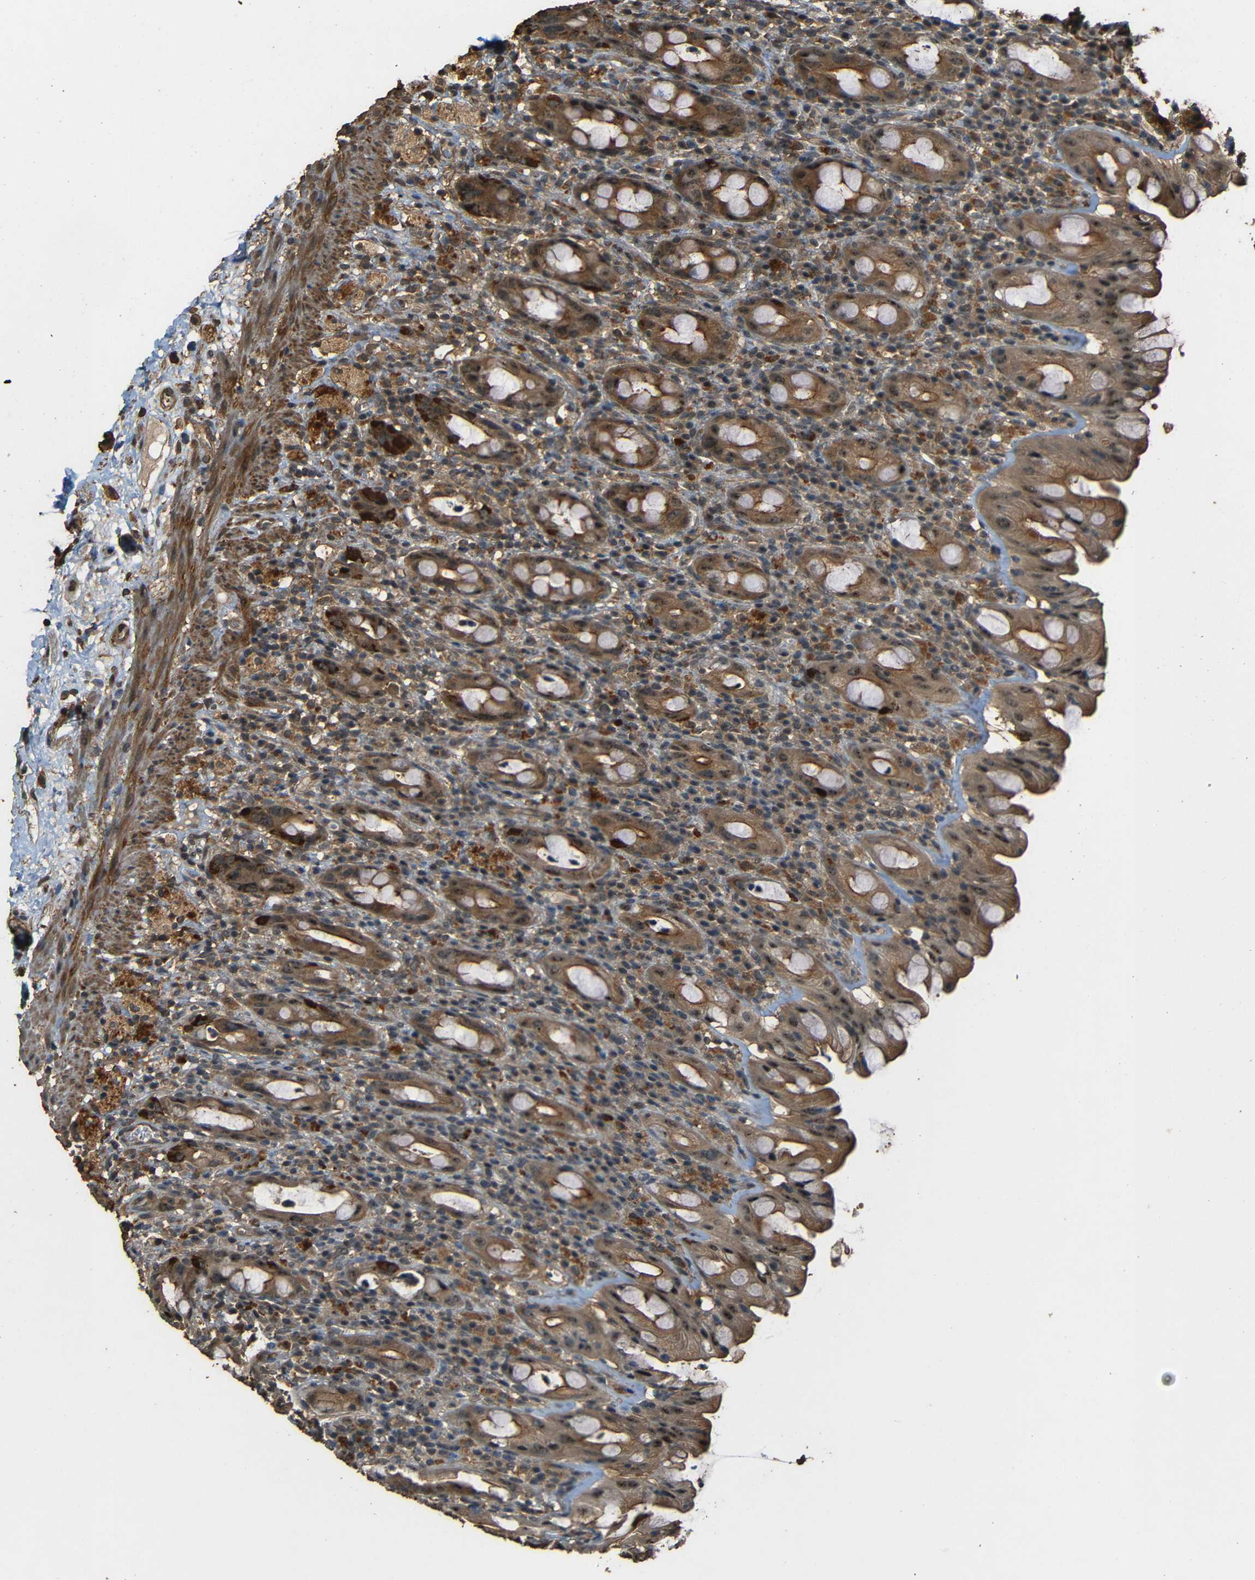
{"staining": {"intensity": "moderate", "quantity": ">75%", "location": "cytoplasmic/membranous"}, "tissue": "rectum", "cell_type": "Glandular cells", "image_type": "normal", "snomed": [{"axis": "morphology", "description": "Normal tissue, NOS"}, {"axis": "topography", "description": "Rectum"}], "caption": "This image shows benign rectum stained with immunohistochemistry (IHC) to label a protein in brown. The cytoplasmic/membranous of glandular cells show moderate positivity for the protein. Nuclei are counter-stained blue.", "gene": "PDE5A", "patient": {"sex": "male", "age": 44}}